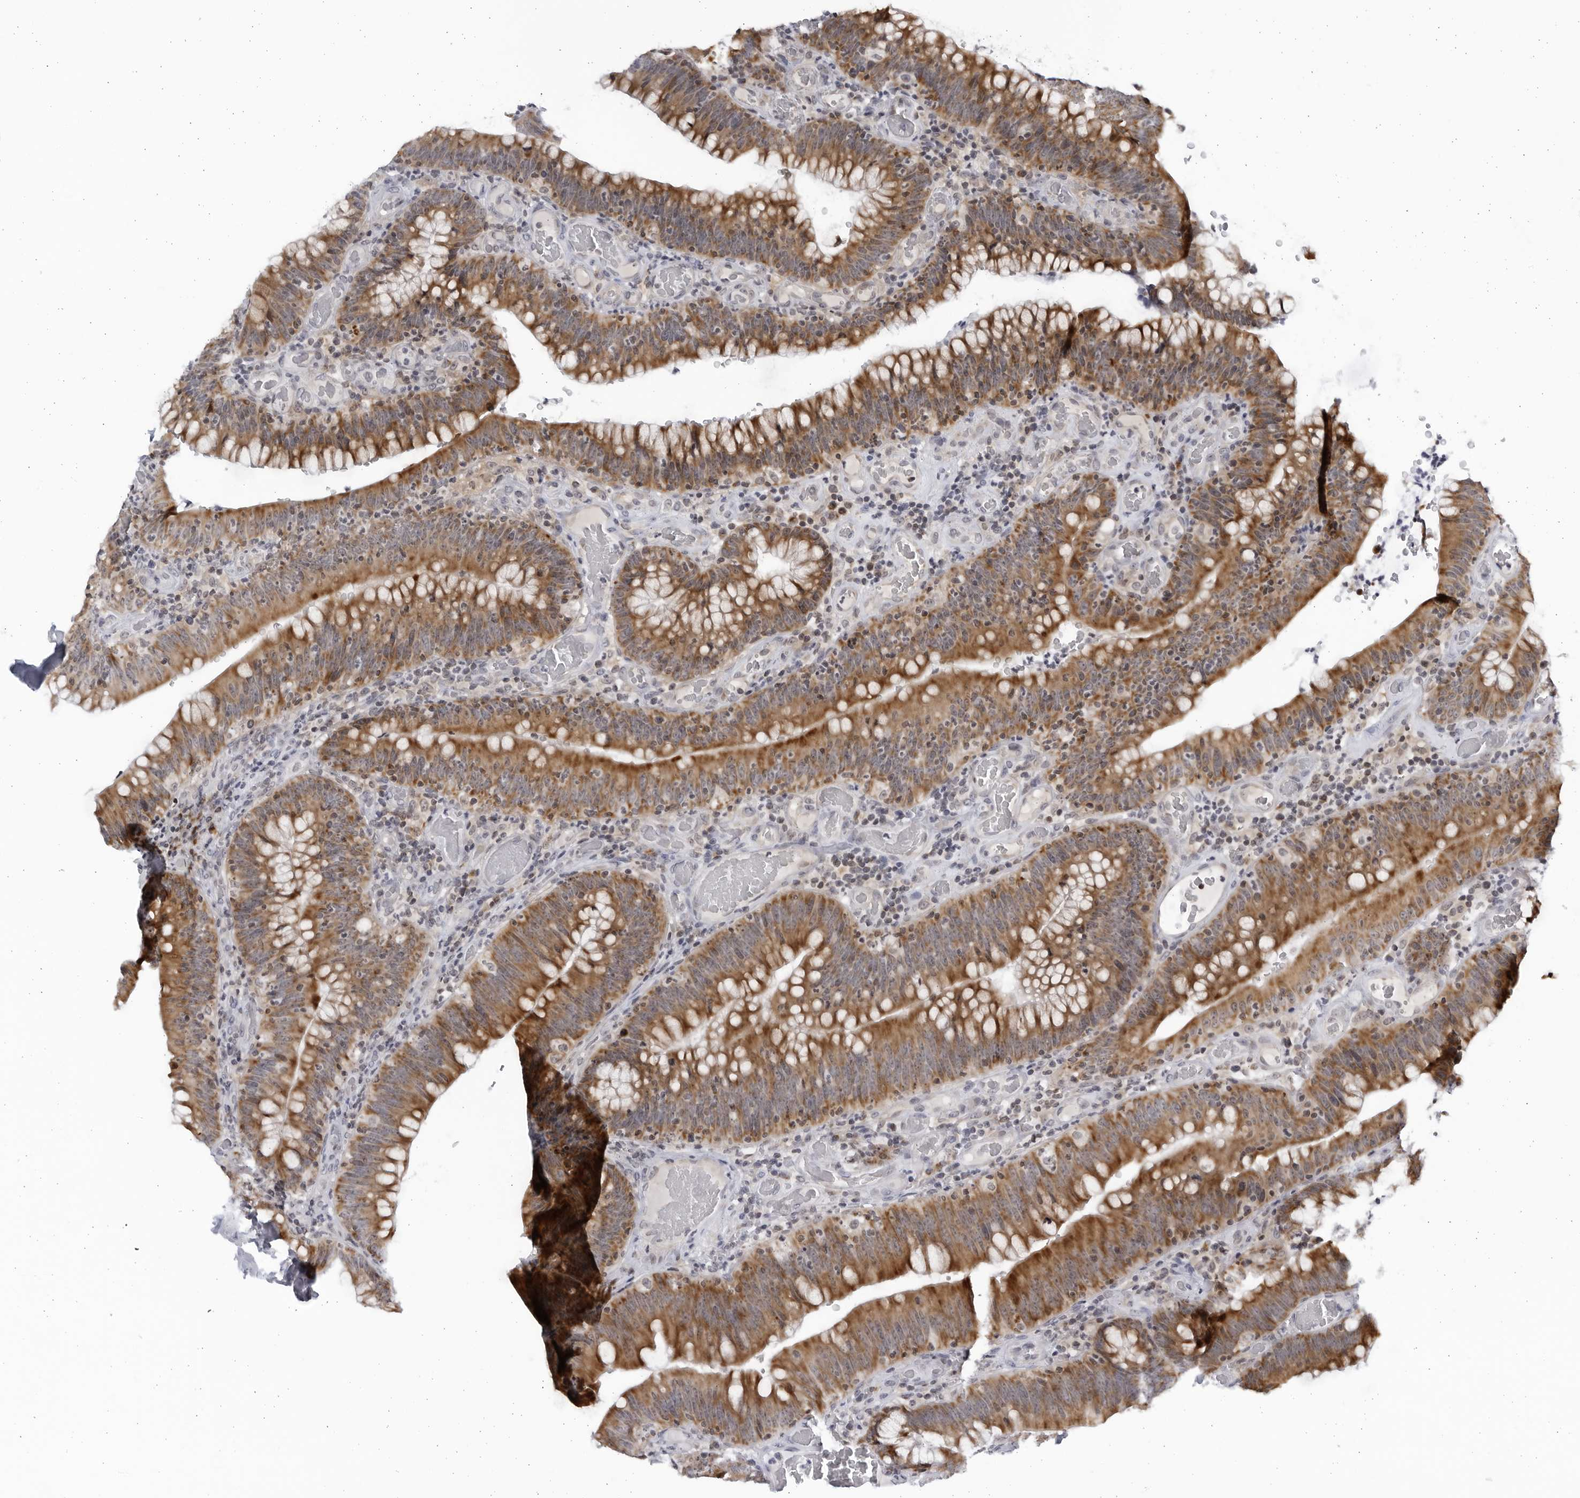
{"staining": {"intensity": "strong", "quantity": ">75%", "location": "cytoplasmic/membranous"}, "tissue": "colorectal cancer", "cell_type": "Tumor cells", "image_type": "cancer", "snomed": [{"axis": "morphology", "description": "Normal tissue, NOS"}, {"axis": "topography", "description": "Colon"}], "caption": "Brown immunohistochemical staining in human colorectal cancer demonstrates strong cytoplasmic/membranous expression in about >75% of tumor cells. The protein is stained brown, and the nuclei are stained in blue (DAB (3,3'-diaminobenzidine) IHC with brightfield microscopy, high magnification).", "gene": "SLC25A22", "patient": {"sex": "female", "age": 82}}